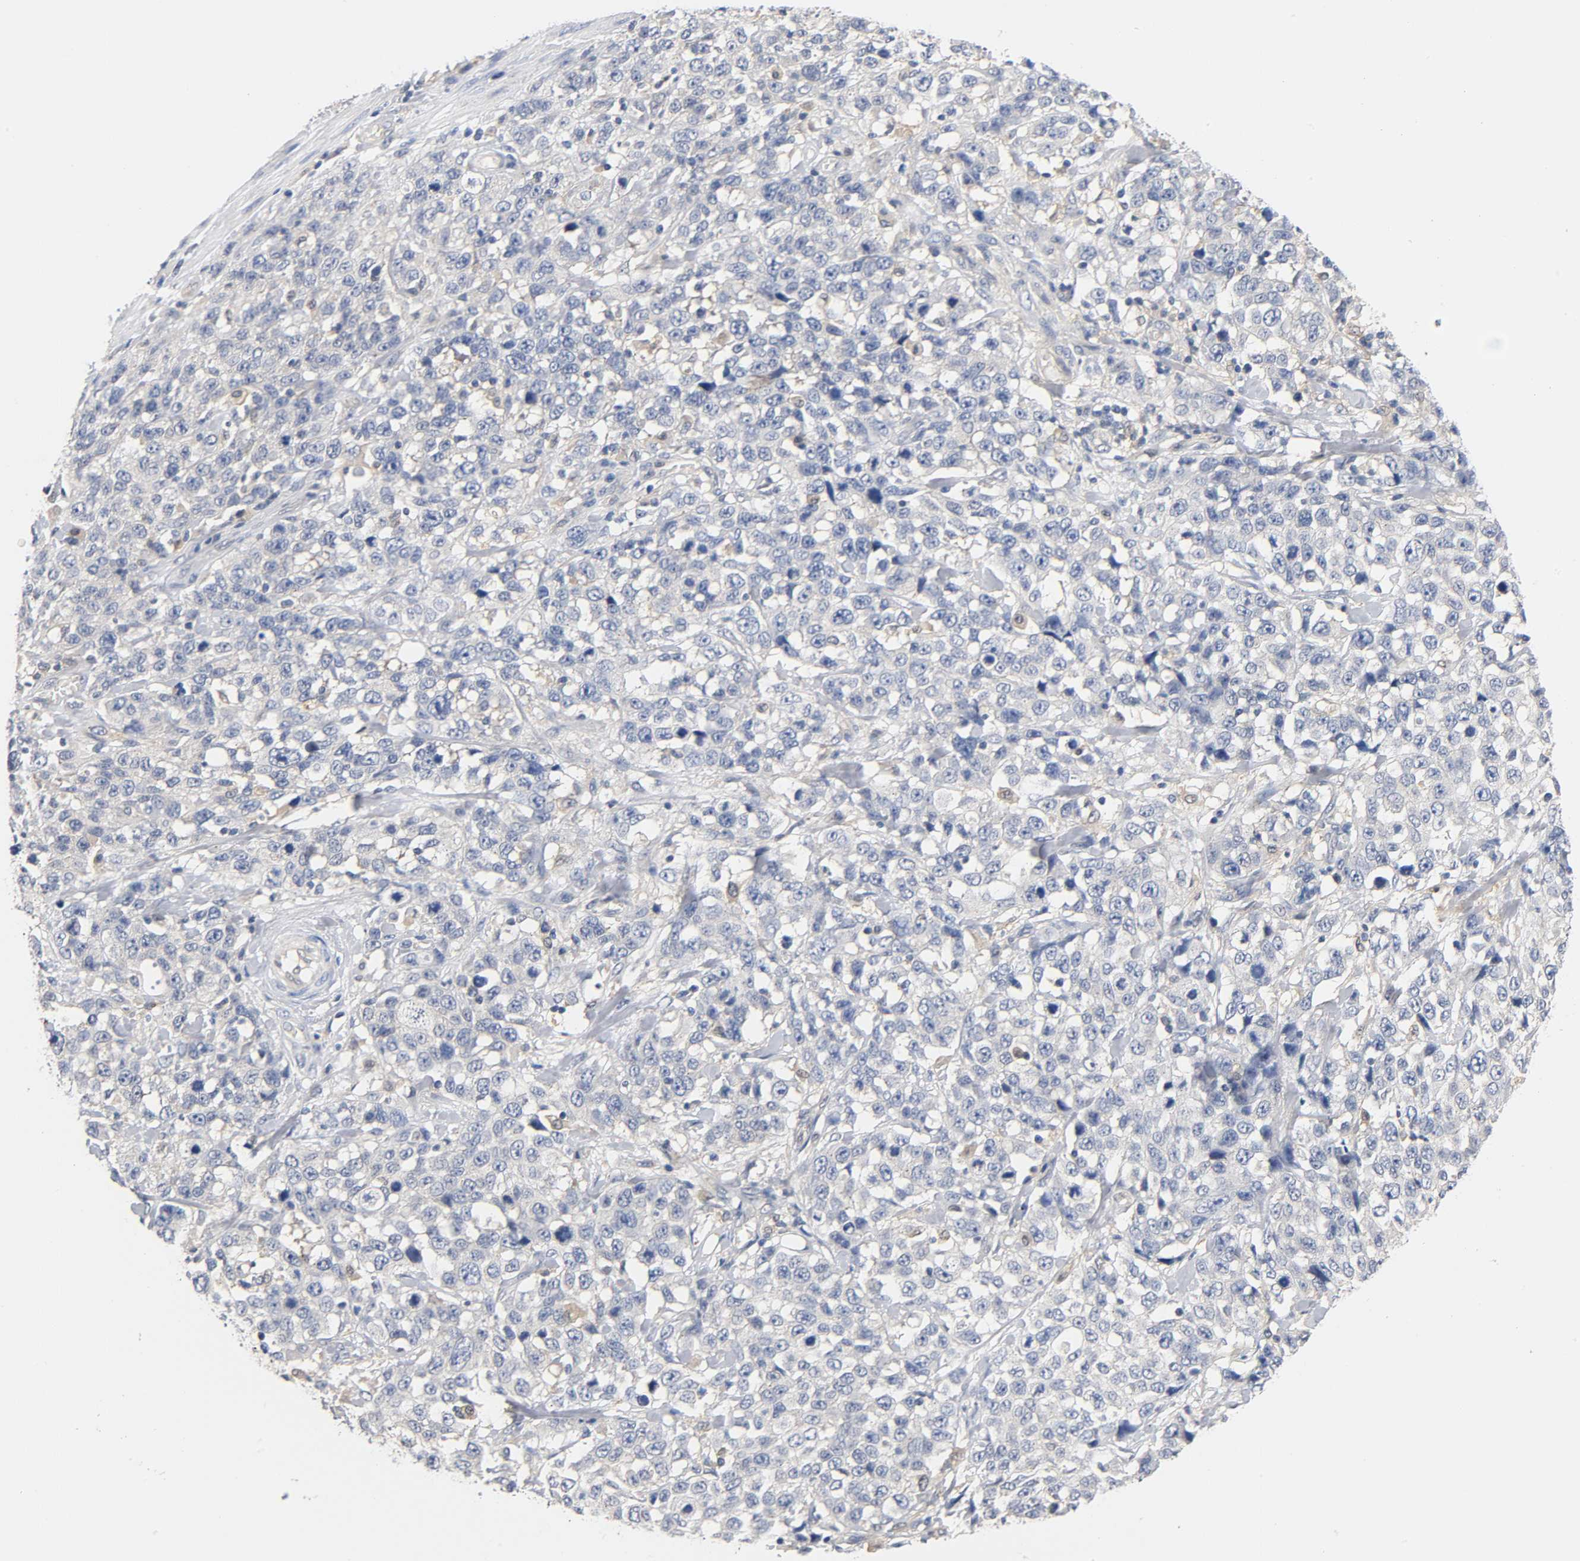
{"staining": {"intensity": "negative", "quantity": "none", "location": "none"}, "tissue": "stomach cancer", "cell_type": "Tumor cells", "image_type": "cancer", "snomed": [{"axis": "morphology", "description": "Normal tissue, NOS"}, {"axis": "morphology", "description": "Adenocarcinoma, NOS"}, {"axis": "topography", "description": "Stomach"}], "caption": "Immunohistochemistry micrograph of neoplastic tissue: human stomach cancer stained with DAB (3,3'-diaminobenzidine) displays no significant protein staining in tumor cells.", "gene": "FYN", "patient": {"sex": "male", "age": 48}}